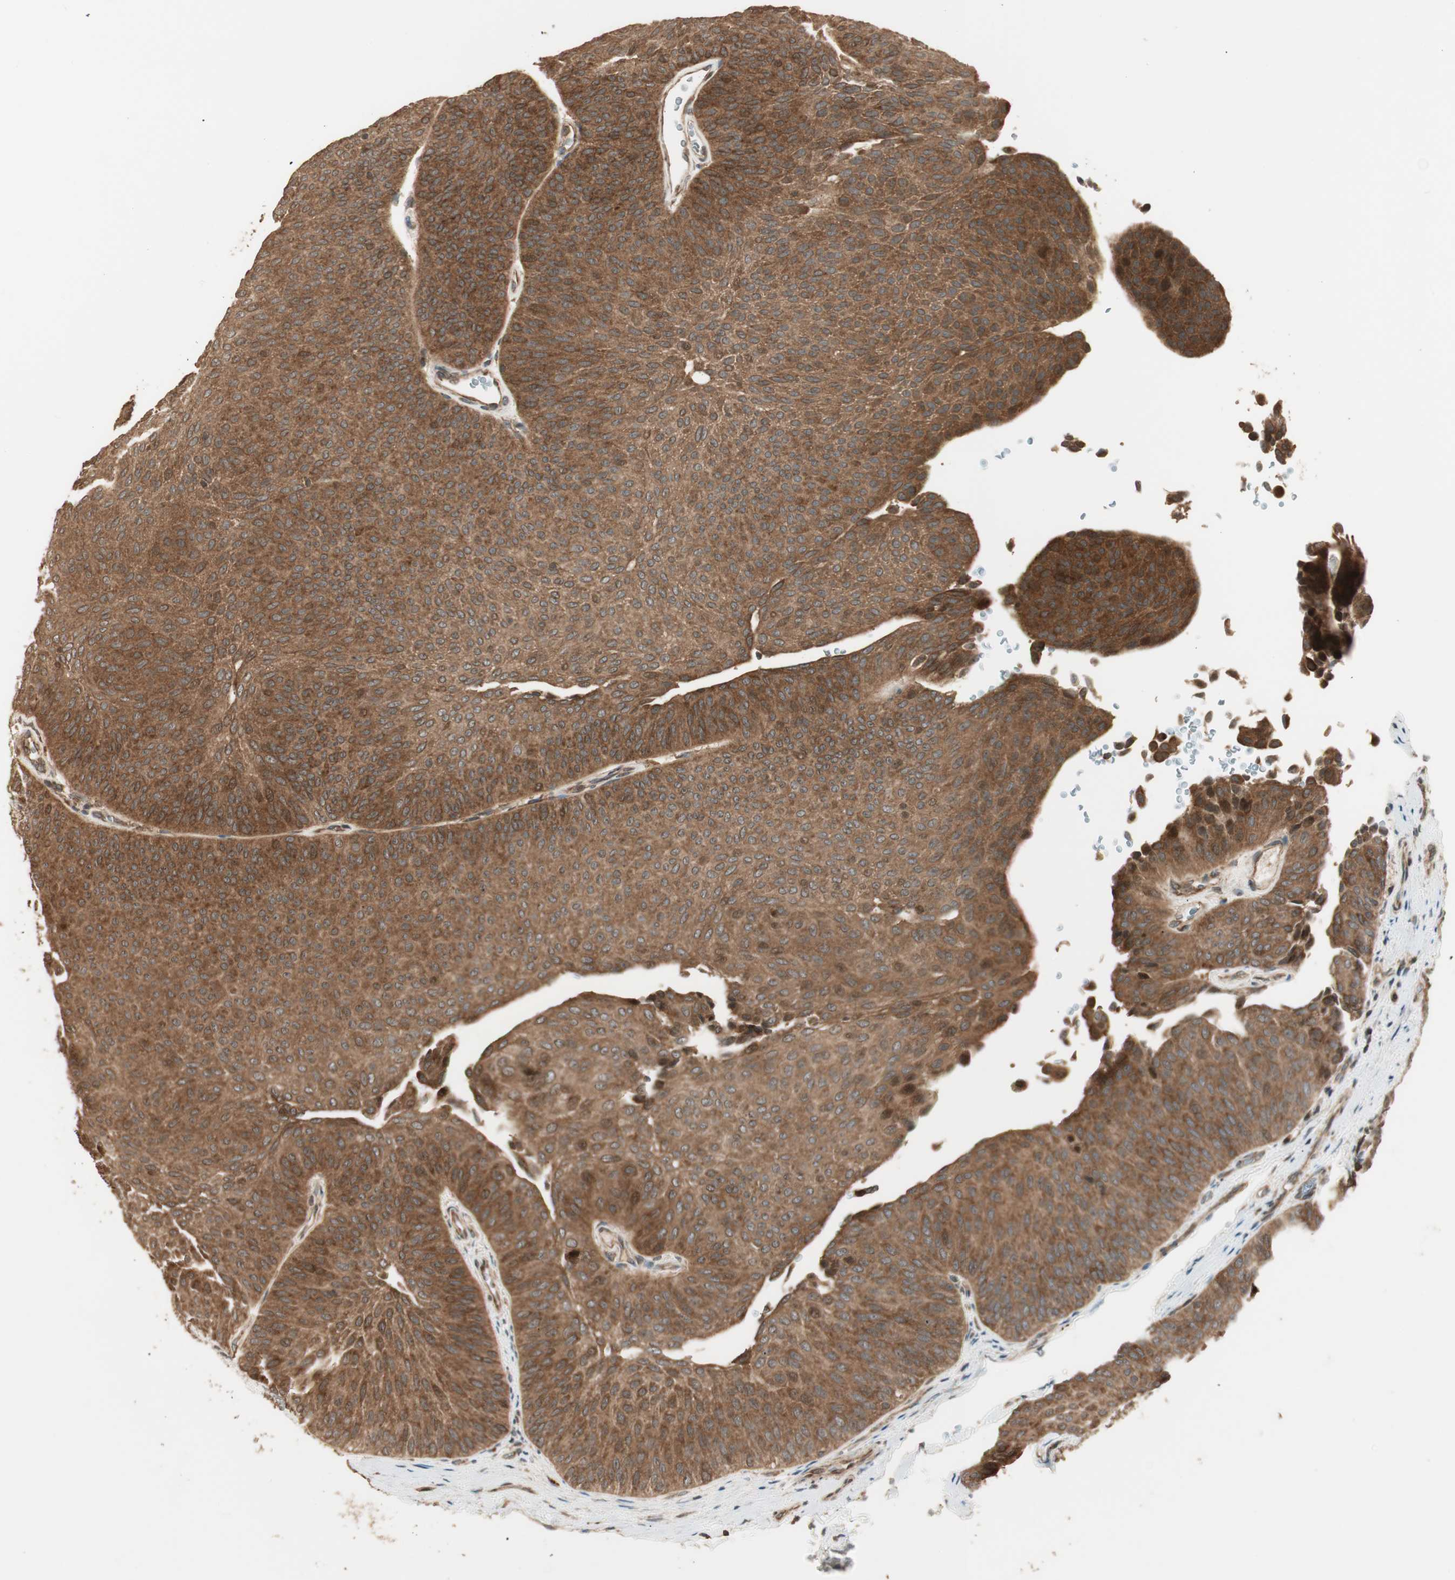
{"staining": {"intensity": "strong", "quantity": ">75%", "location": "cytoplasmic/membranous"}, "tissue": "urothelial cancer", "cell_type": "Tumor cells", "image_type": "cancer", "snomed": [{"axis": "morphology", "description": "Urothelial carcinoma, Low grade"}, {"axis": "topography", "description": "Urinary bladder"}], "caption": "Immunohistochemistry (IHC) of urothelial cancer displays high levels of strong cytoplasmic/membranous staining in approximately >75% of tumor cells.", "gene": "CNOT4", "patient": {"sex": "female", "age": 60}}